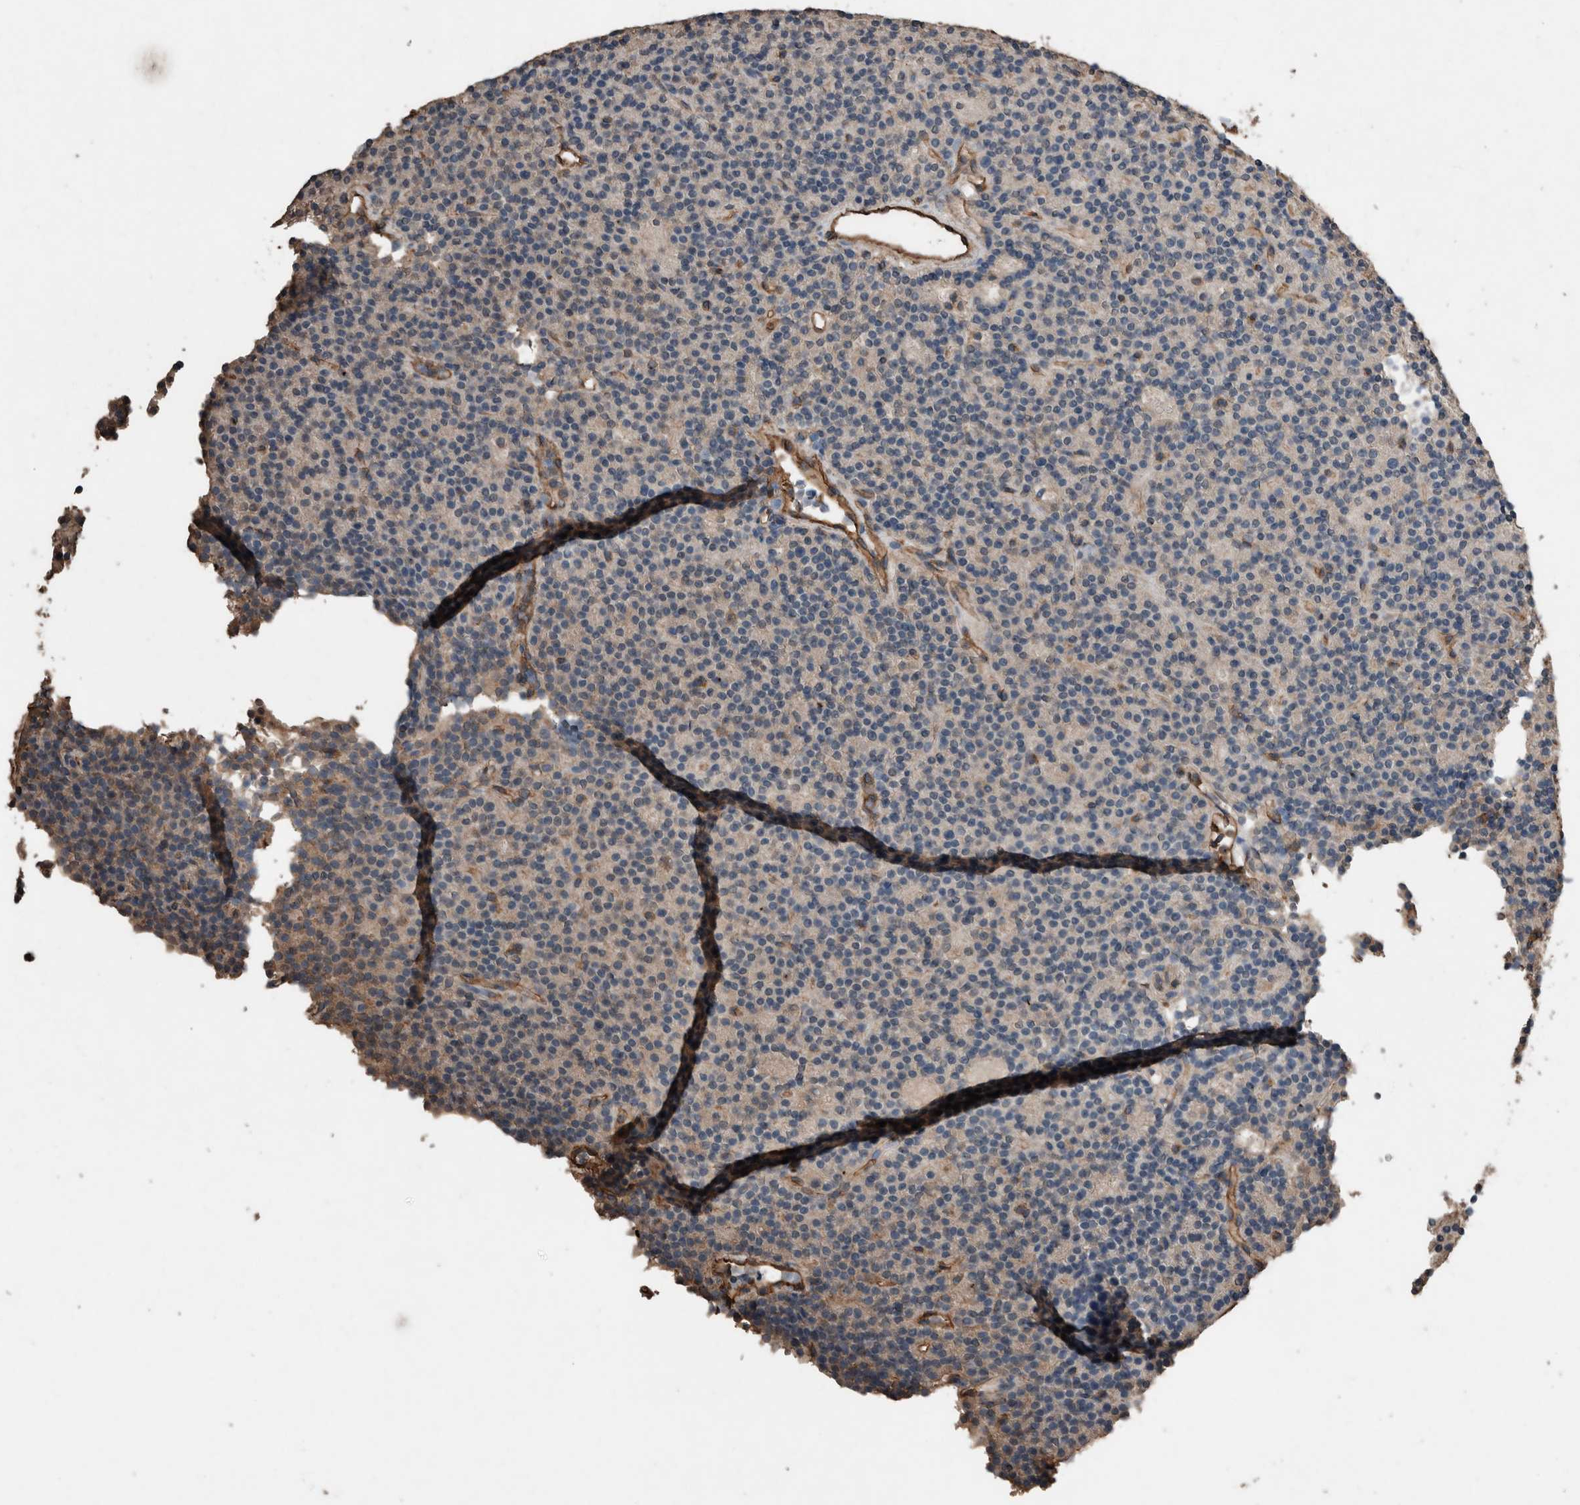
{"staining": {"intensity": "negative", "quantity": "none", "location": "none"}, "tissue": "parathyroid gland", "cell_type": "Glandular cells", "image_type": "normal", "snomed": [{"axis": "morphology", "description": "Normal tissue, NOS"}, {"axis": "topography", "description": "Parathyroid gland"}], "caption": "High power microscopy image of an immunohistochemistry image of normal parathyroid gland, revealing no significant expression in glandular cells.", "gene": "S100A10", "patient": {"sex": "male", "age": 75}}